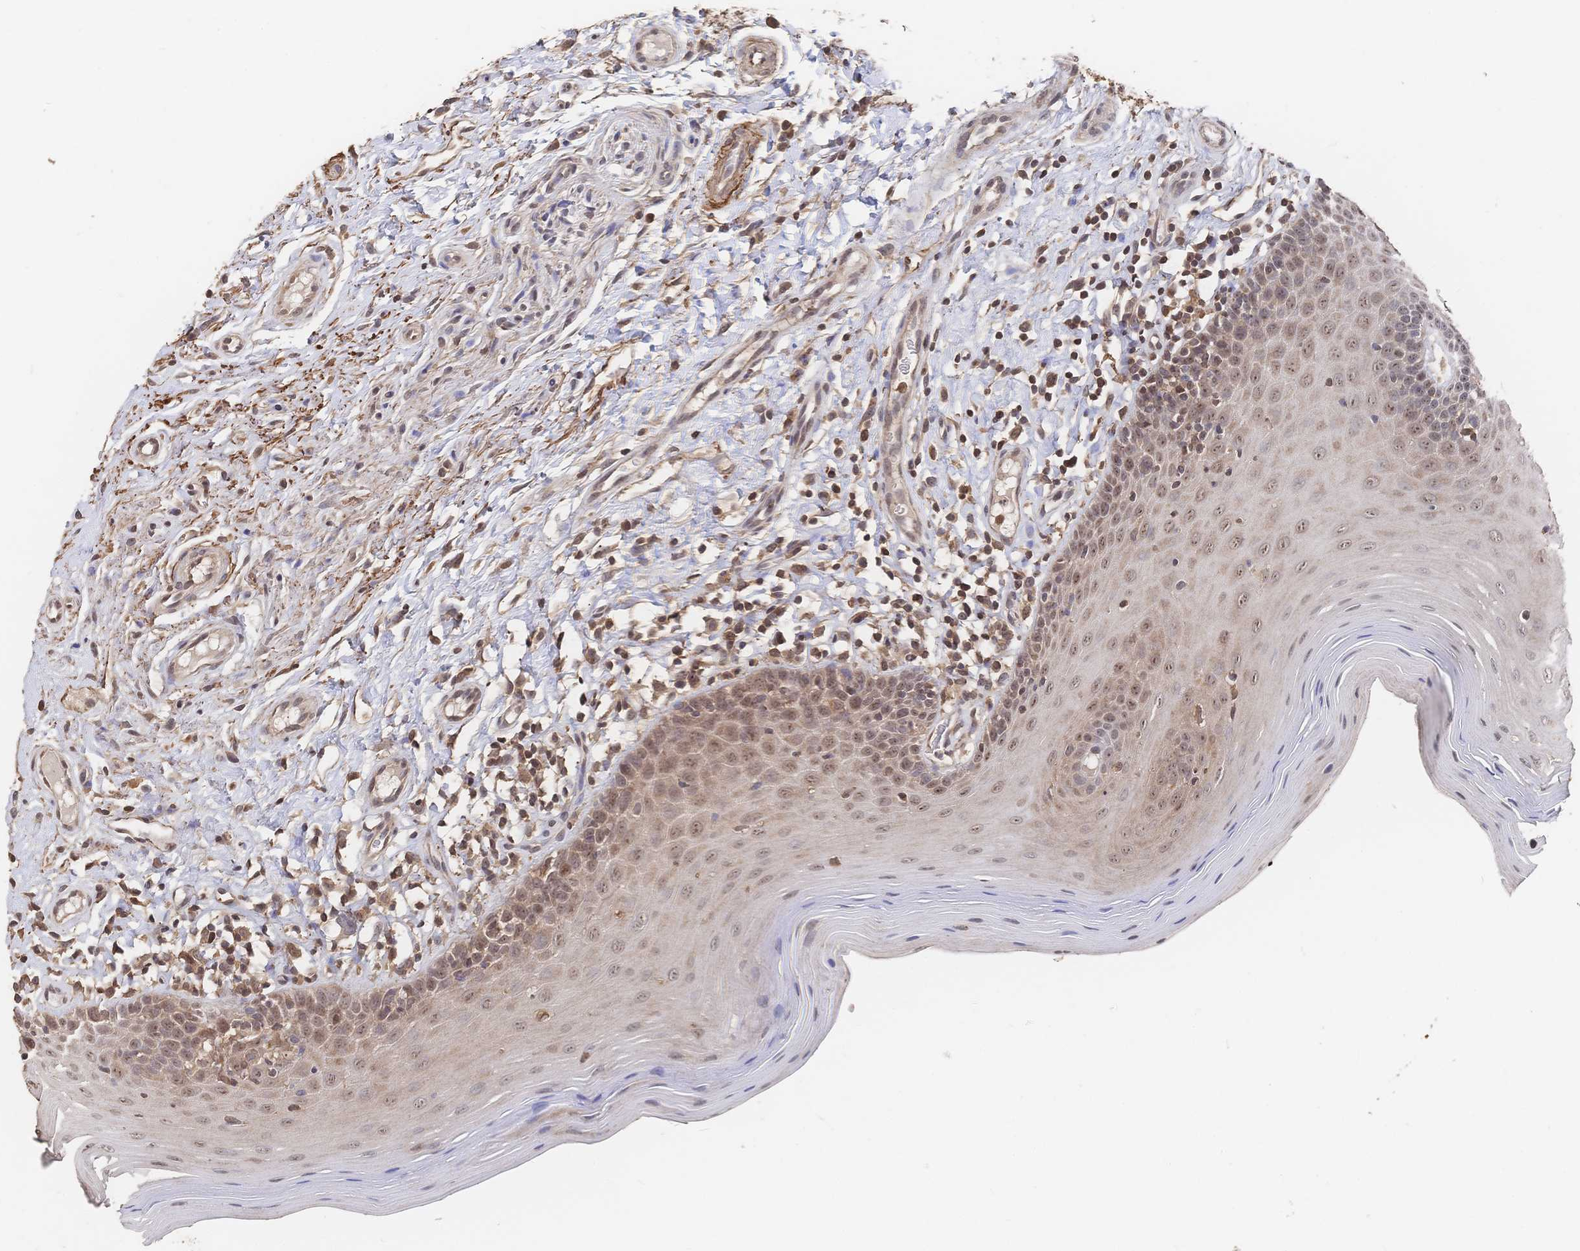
{"staining": {"intensity": "moderate", "quantity": ">75%", "location": "cytoplasmic/membranous,nuclear"}, "tissue": "oral mucosa", "cell_type": "Squamous epithelial cells", "image_type": "normal", "snomed": [{"axis": "morphology", "description": "Normal tissue, NOS"}, {"axis": "topography", "description": "Oral tissue"}, {"axis": "topography", "description": "Tounge, NOS"}], "caption": "High-magnification brightfield microscopy of unremarkable oral mucosa stained with DAB (brown) and counterstained with hematoxylin (blue). squamous epithelial cells exhibit moderate cytoplasmic/membranous,nuclear staining is seen in about>75% of cells. (brown staining indicates protein expression, while blue staining denotes nuclei).", "gene": "DNAJA4", "patient": {"sex": "female", "age": 58}}